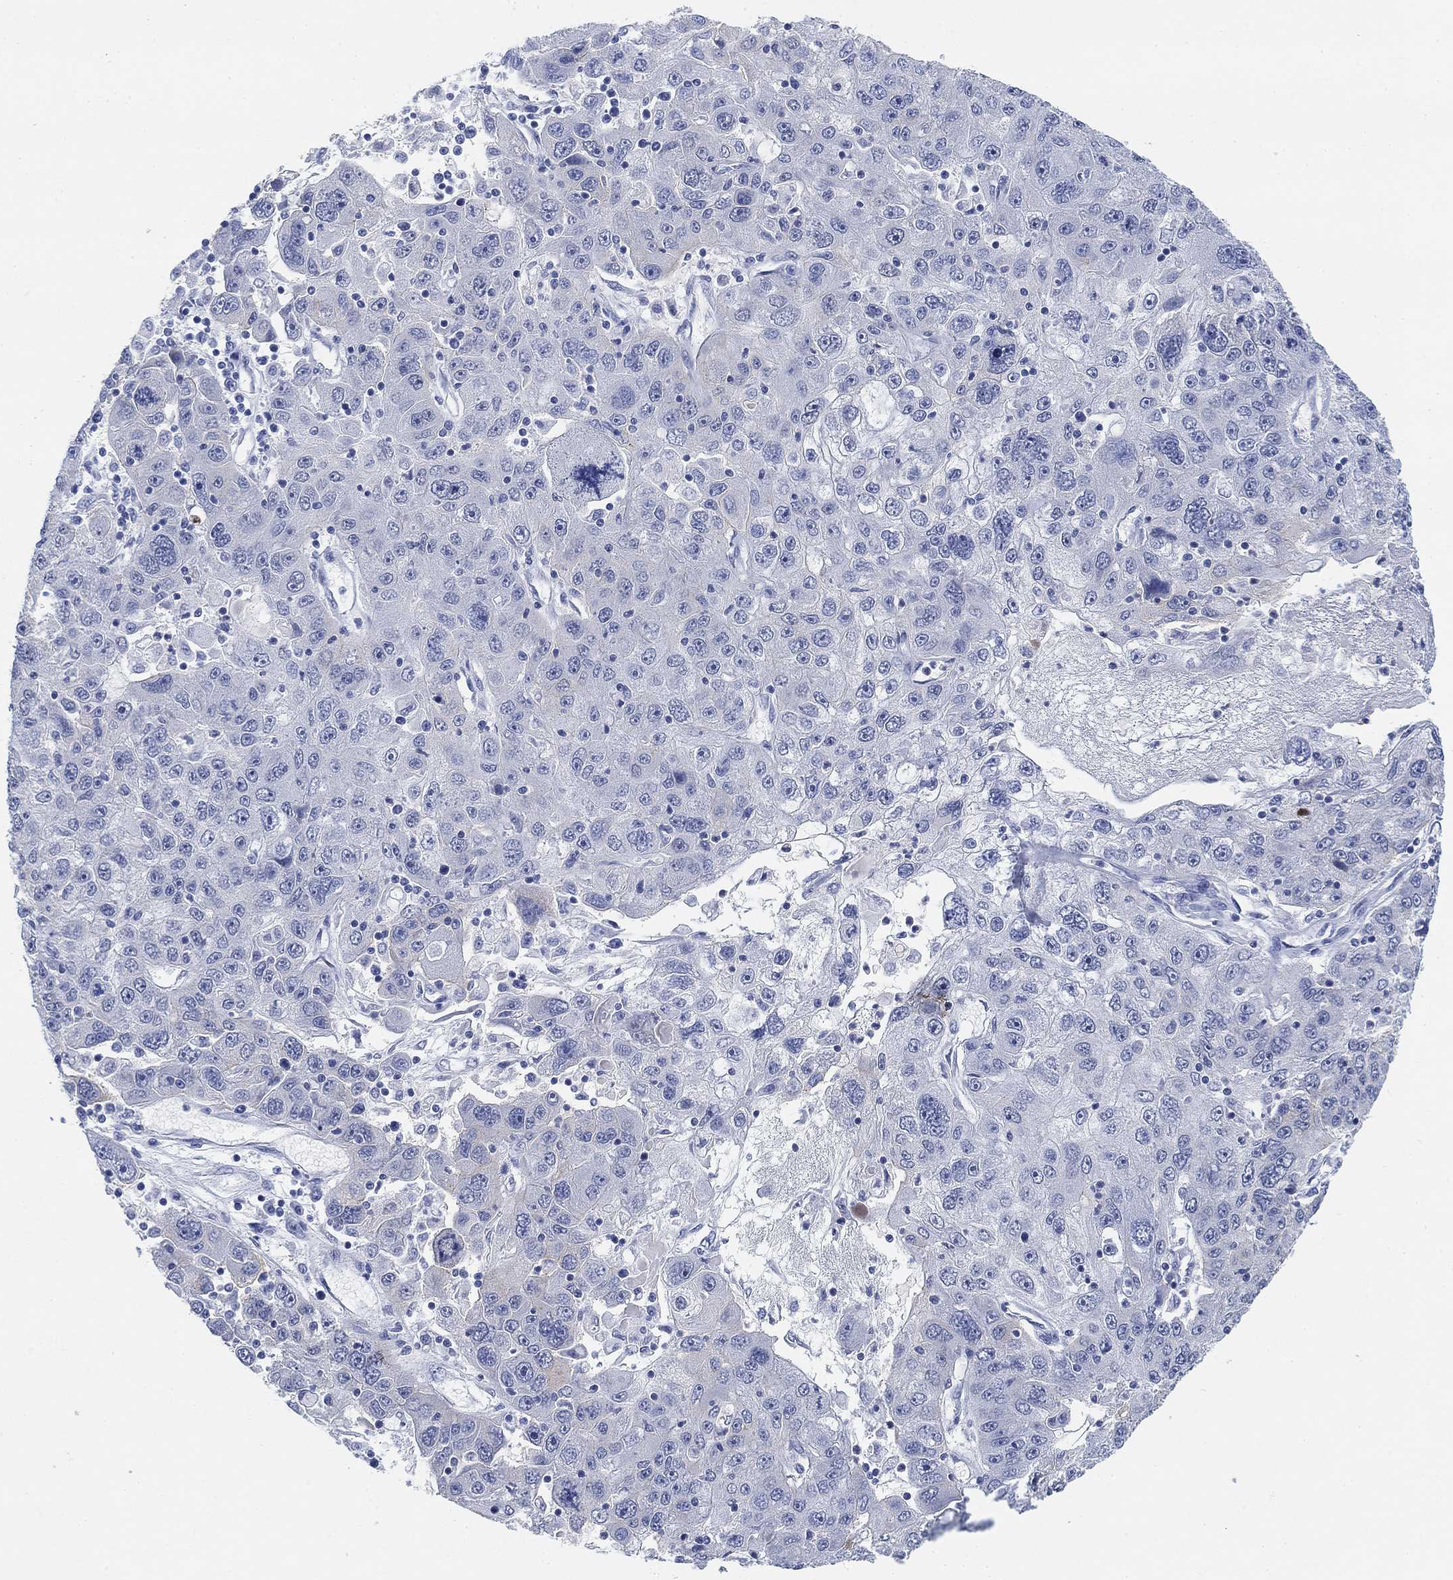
{"staining": {"intensity": "negative", "quantity": "none", "location": "none"}, "tissue": "stomach cancer", "cell_type": "Tumor cells", "image_type": "cancer", "snomed": [{"axis": "morphology", "description": "Adenocarcinoma, NOS"}, {"axis": "topography", "description": "Stomach"}], "caption": "The photomicrograph shows no significant staining in tumor cells of adenocarcinoma (stomach).", "gene": "PAX6", "patient": {"sex": "male", "age": 56}}